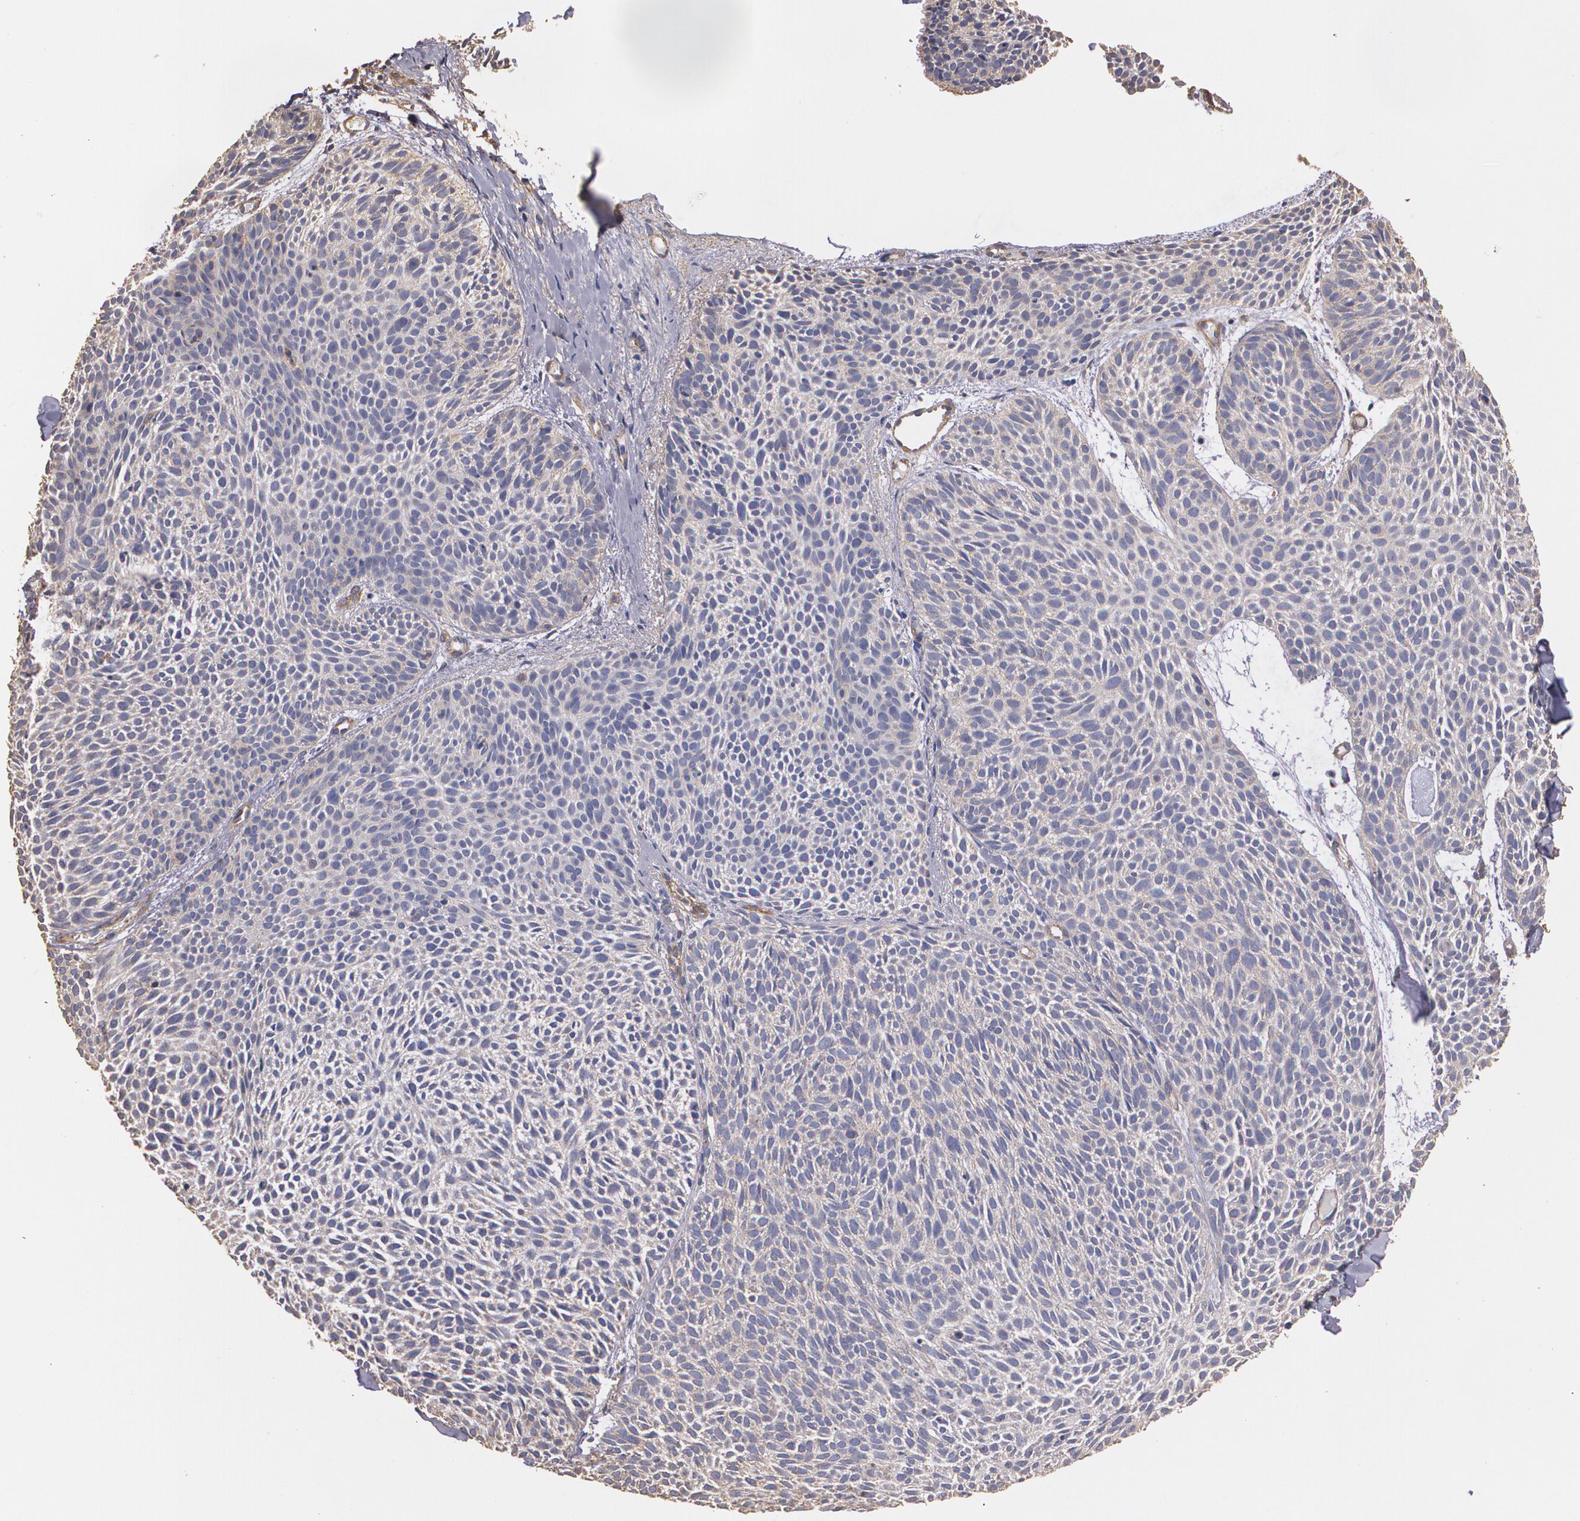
{"staining": {"intensity": "weak", "quantity": "<25%", "location": "cytoplasmic/membranous"}, "tissue": "skin cancer", "cell_type": "Tumor cells", "image_type": "cancer", "snomed": [{"axis": "morphology", "description": "Basal cell carcinoma"}, {"axis": "topography", "description": "Skin"}], "caption": "Human basal cell carcinoma (skin) stained for a protein using IHC exhibits no expression in tumor cells.", "gene": "TJP1", "patient": {"sex": "male", "age": 84}}